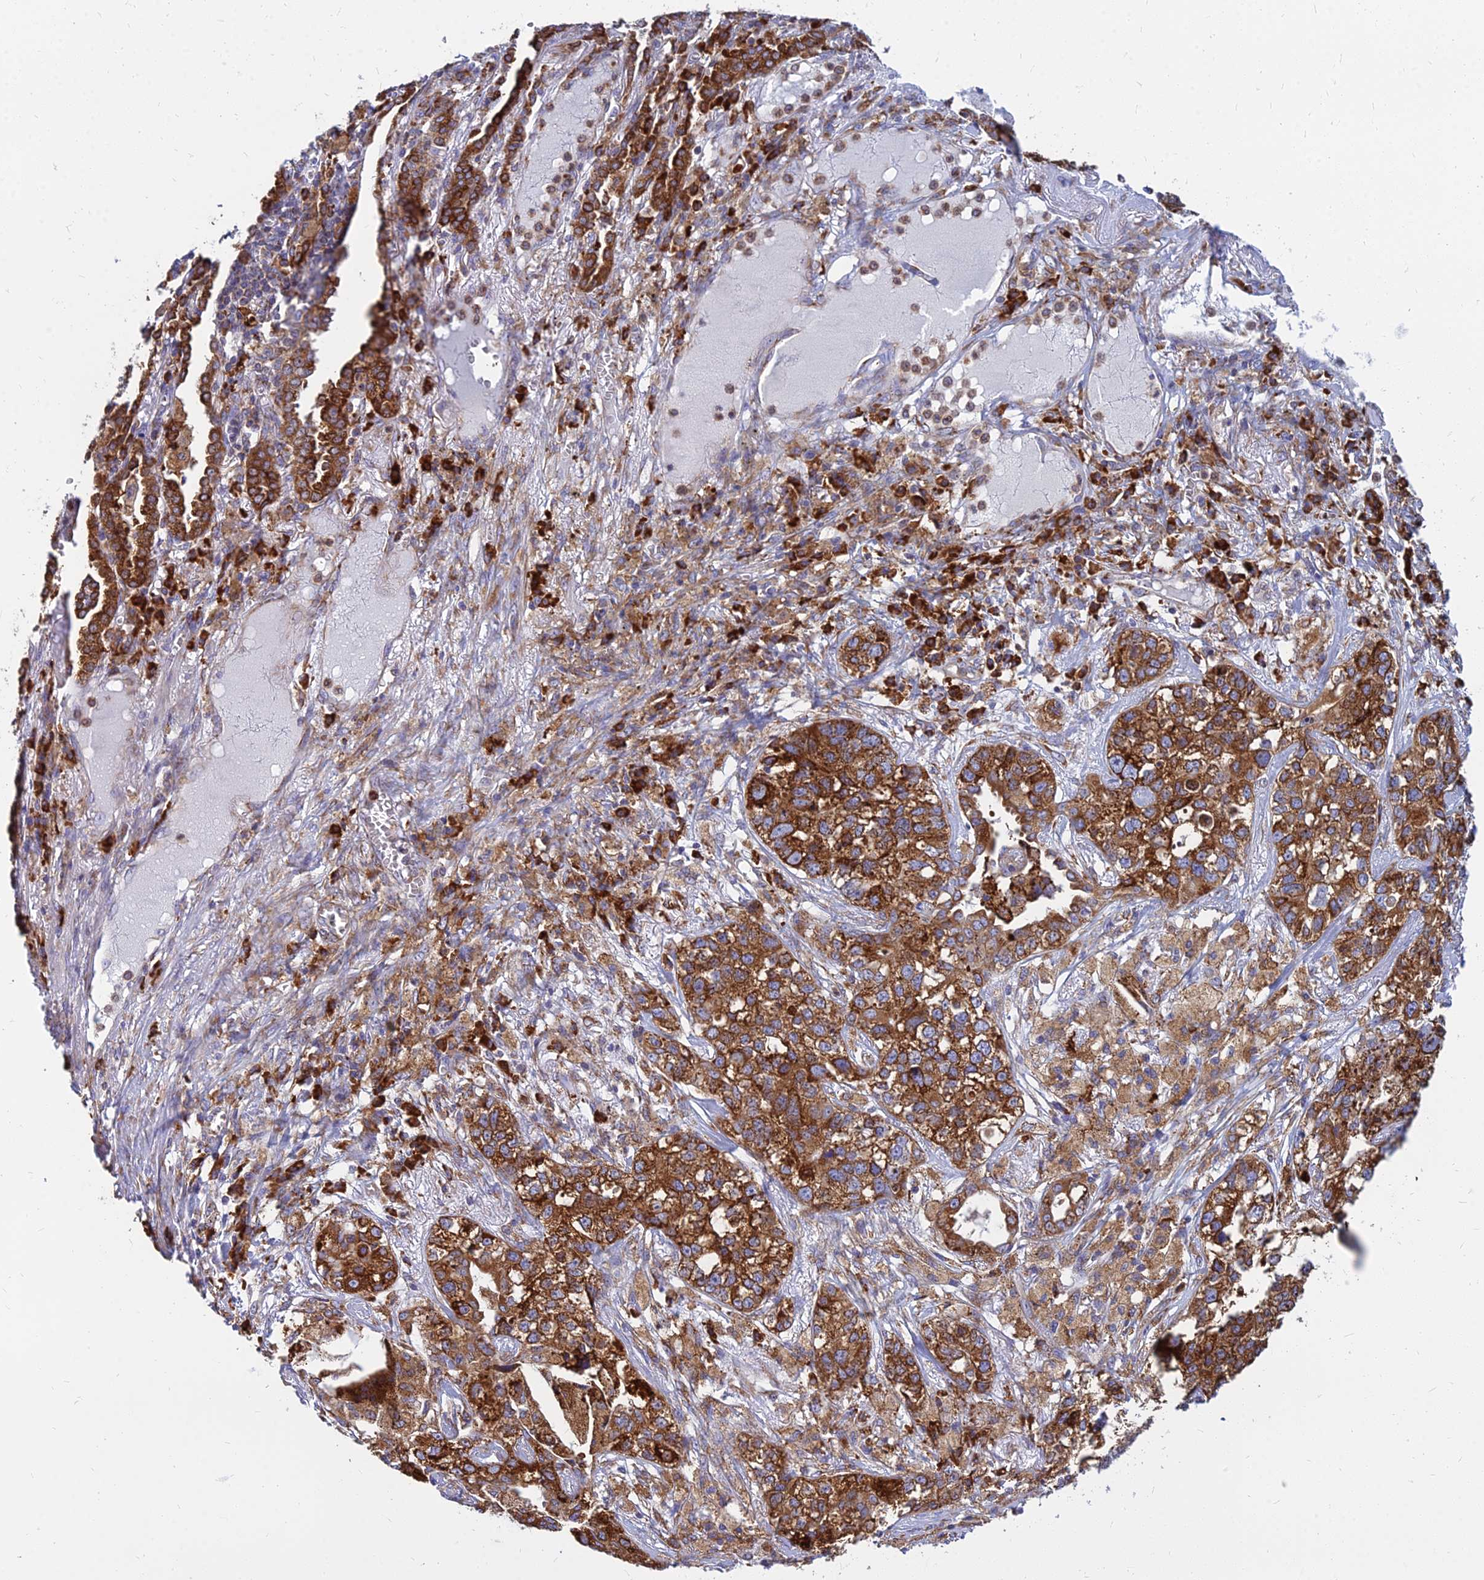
{"staining": {"intensity": "strong", "quantity": ">75%", "location": "cytoplasmic/membranous"}, "tissue": "lung cancer", "cell_type": "Tumor cells", "image_type": "cancer", "snomed": [{"axis": "morphology", "description": "Adenocarcinoma, NOS"}, {"axis": "topography", "description": "Lung"}], "caption": "Strong cytoplasmic/membranous protein expression is appreciated in approximately >75% of tumor cells in adenocarcinoma (lung).", "gene": "CCT6B", "patient": {"sex": "male", "age": 49}}